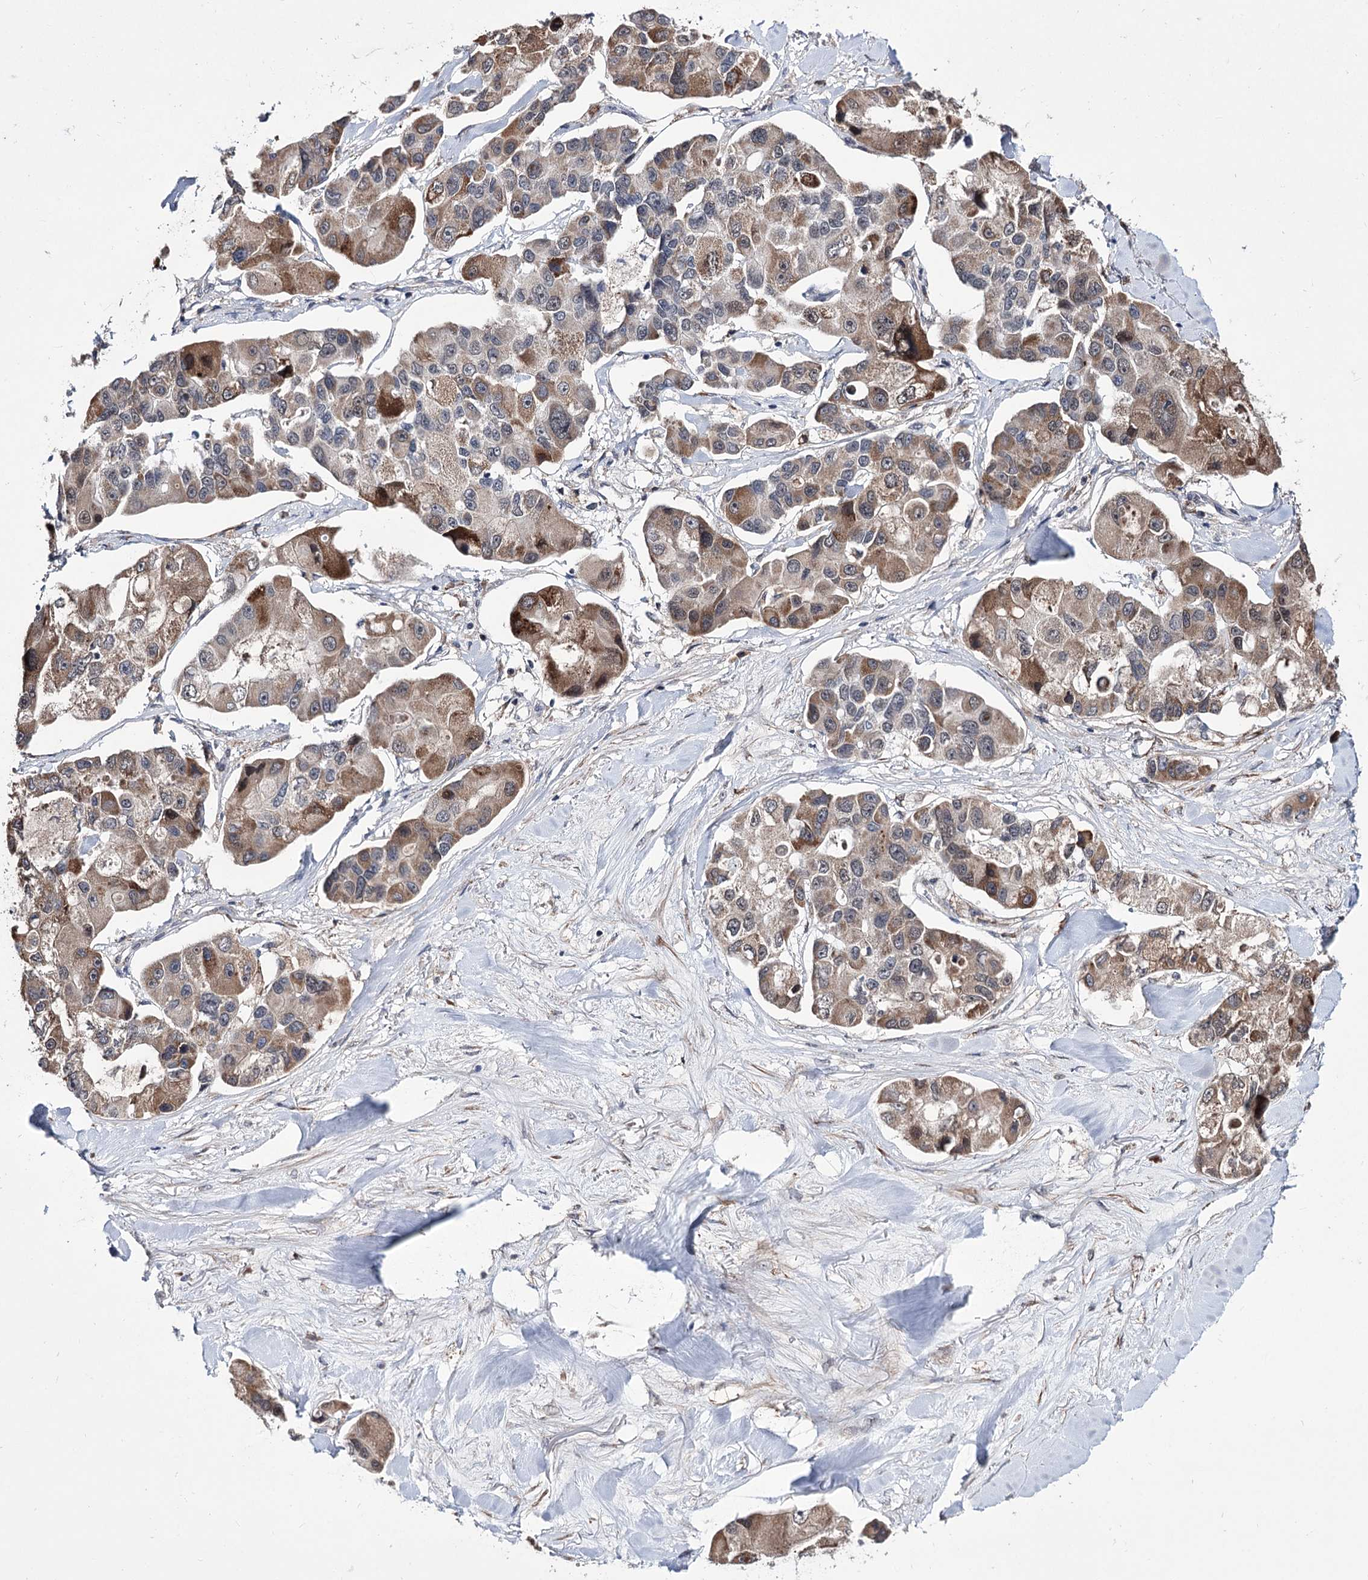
{"staining": {"intensity": "moderate", "quantity": "25%-75%", "location": "cytoplasmic/membranous"}, "tissue": "lung cancer", "cell_type": "Tumor cells", "image_type": "cancer", "snomed": [{"axis": "morphology", "description": "Adenocarcinoma, NOS"}, {"axis": "topography", "description": "Lung"}], "caption": "A medium amount of moderate cytoplasmic/membranous expression is appreciated in approximately 25%-75% of tumor cells in lung cancer (adenocarcinoma) tissue.", "gene": "PPRC1", "patient": {"sex": "female", "age": 54}}